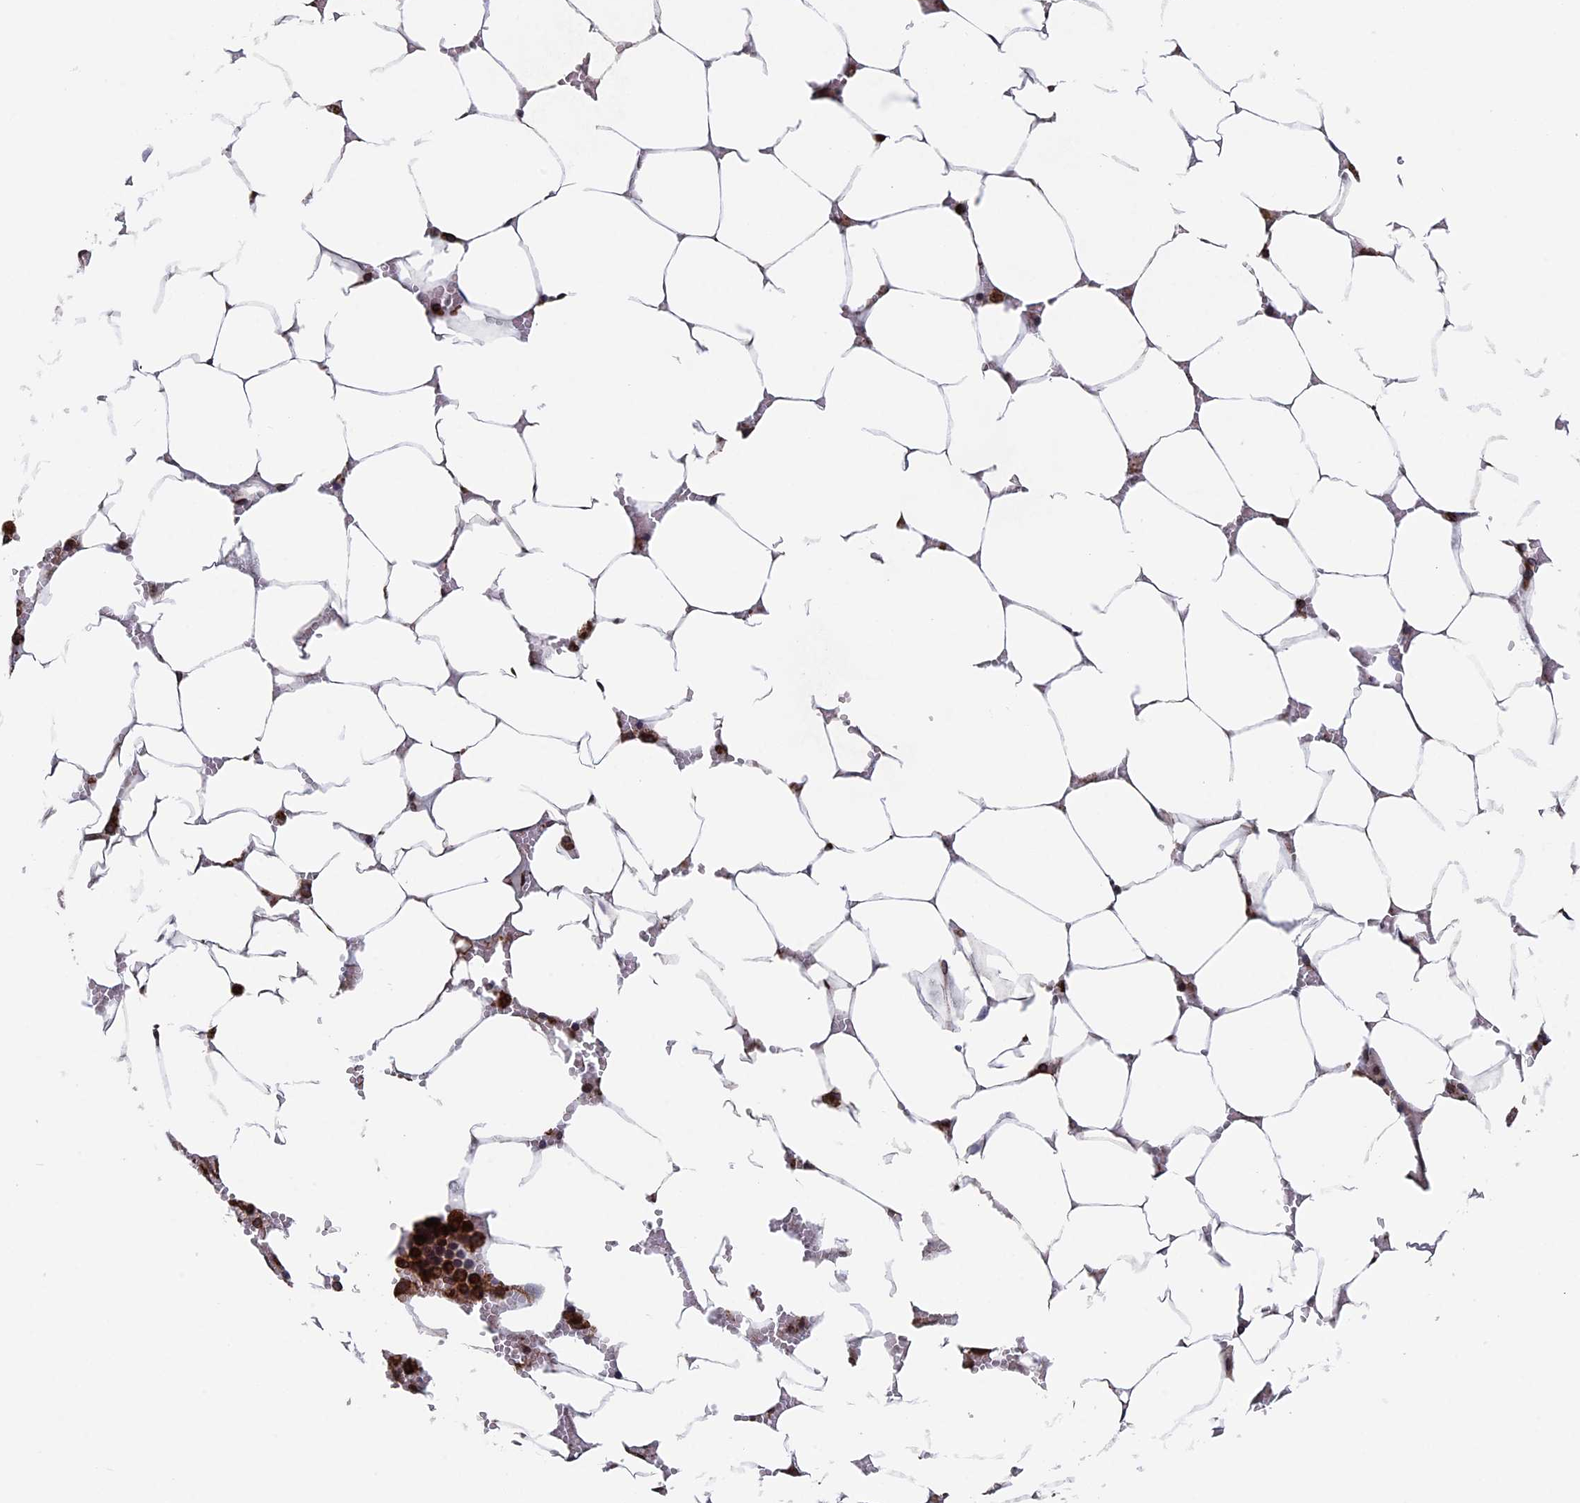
{"staining": {"intensity": "strong", "quantity": ">75%", "location": "cytoplasmic/membranous"}, "tissue": "bone marrow", "cell_type": "Hematopoietic cells", "image_type": "normal", "snomed": [{"axis": "morphology", "description": "Normal tissue, NOS"}, {"axis": "topography", "description": "Bone marrow"}], "caption": "Immunohistochemical staining of benign bone marrow exhibits >75% levels of strong cytoplasmic/membranous protein positivity in about >75% of hematopoietic cells. The staining is performed using DAB (3,3'-diaminobenzidine) brown chromogen to label protein expression. The nuclei are counter-stained blue using hematoxylin.", "gene": "RPUSD1", "patient": {"sex": "male", "age": 70}}